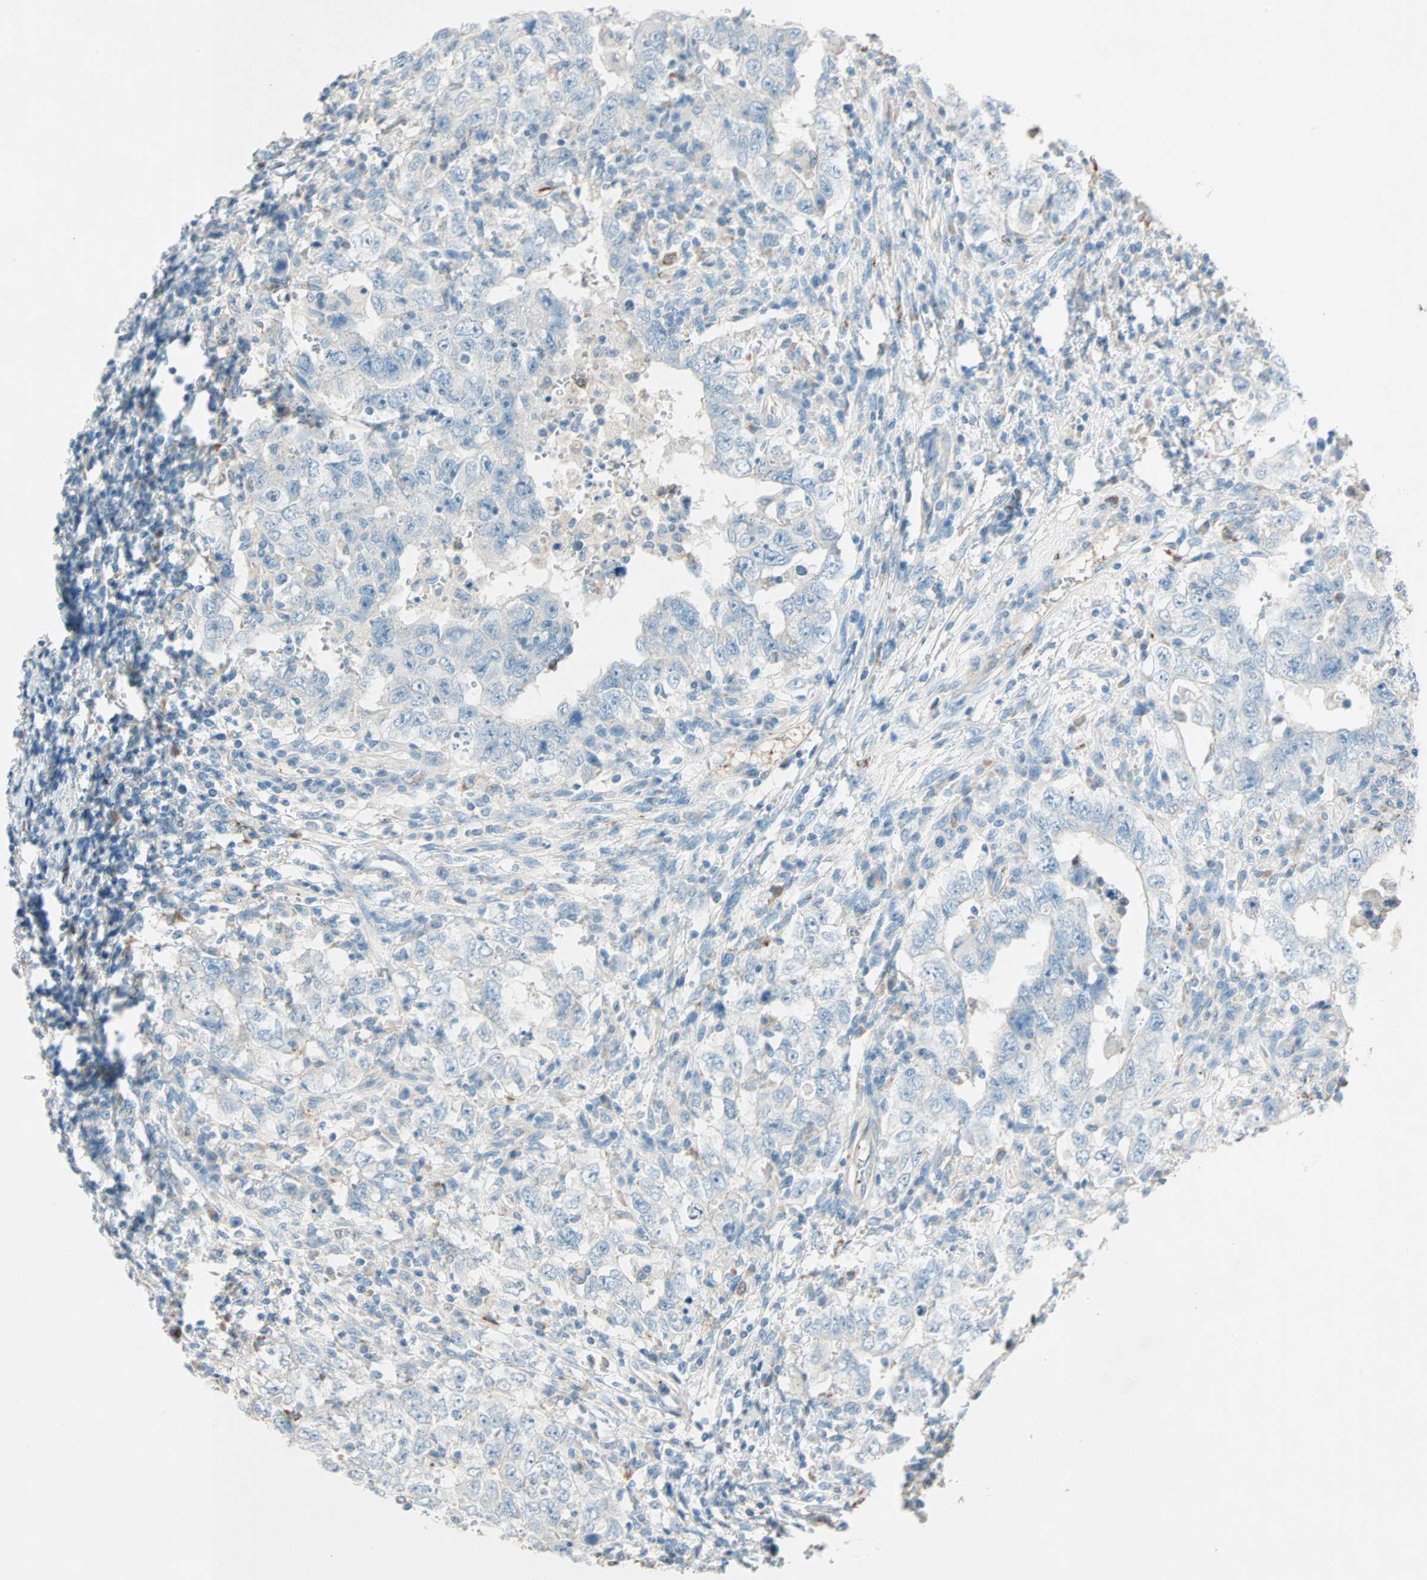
{"staining": {"intensity": "weak", "quantity": "25%-75%", "location": "cytoplasmic/membranous"}, "tissue": "testis cancer", "cell_type": "Tumor cells", "image_type": "cancer", "snomed": [{"axis": "morphology", "description": "Carcinoma, Embryonal, NOS"}, {"axis": "topography", "description": "Testis"}], "caption": "There is low levels of weak cytoplasmic/membranous expression in tumor cells of testis embryonal carcinoma, as demonstrated by immunohistochemical staining (brown color).", "gene": "LY6G6F", "patient": {"sex": "male", "age": 26}}